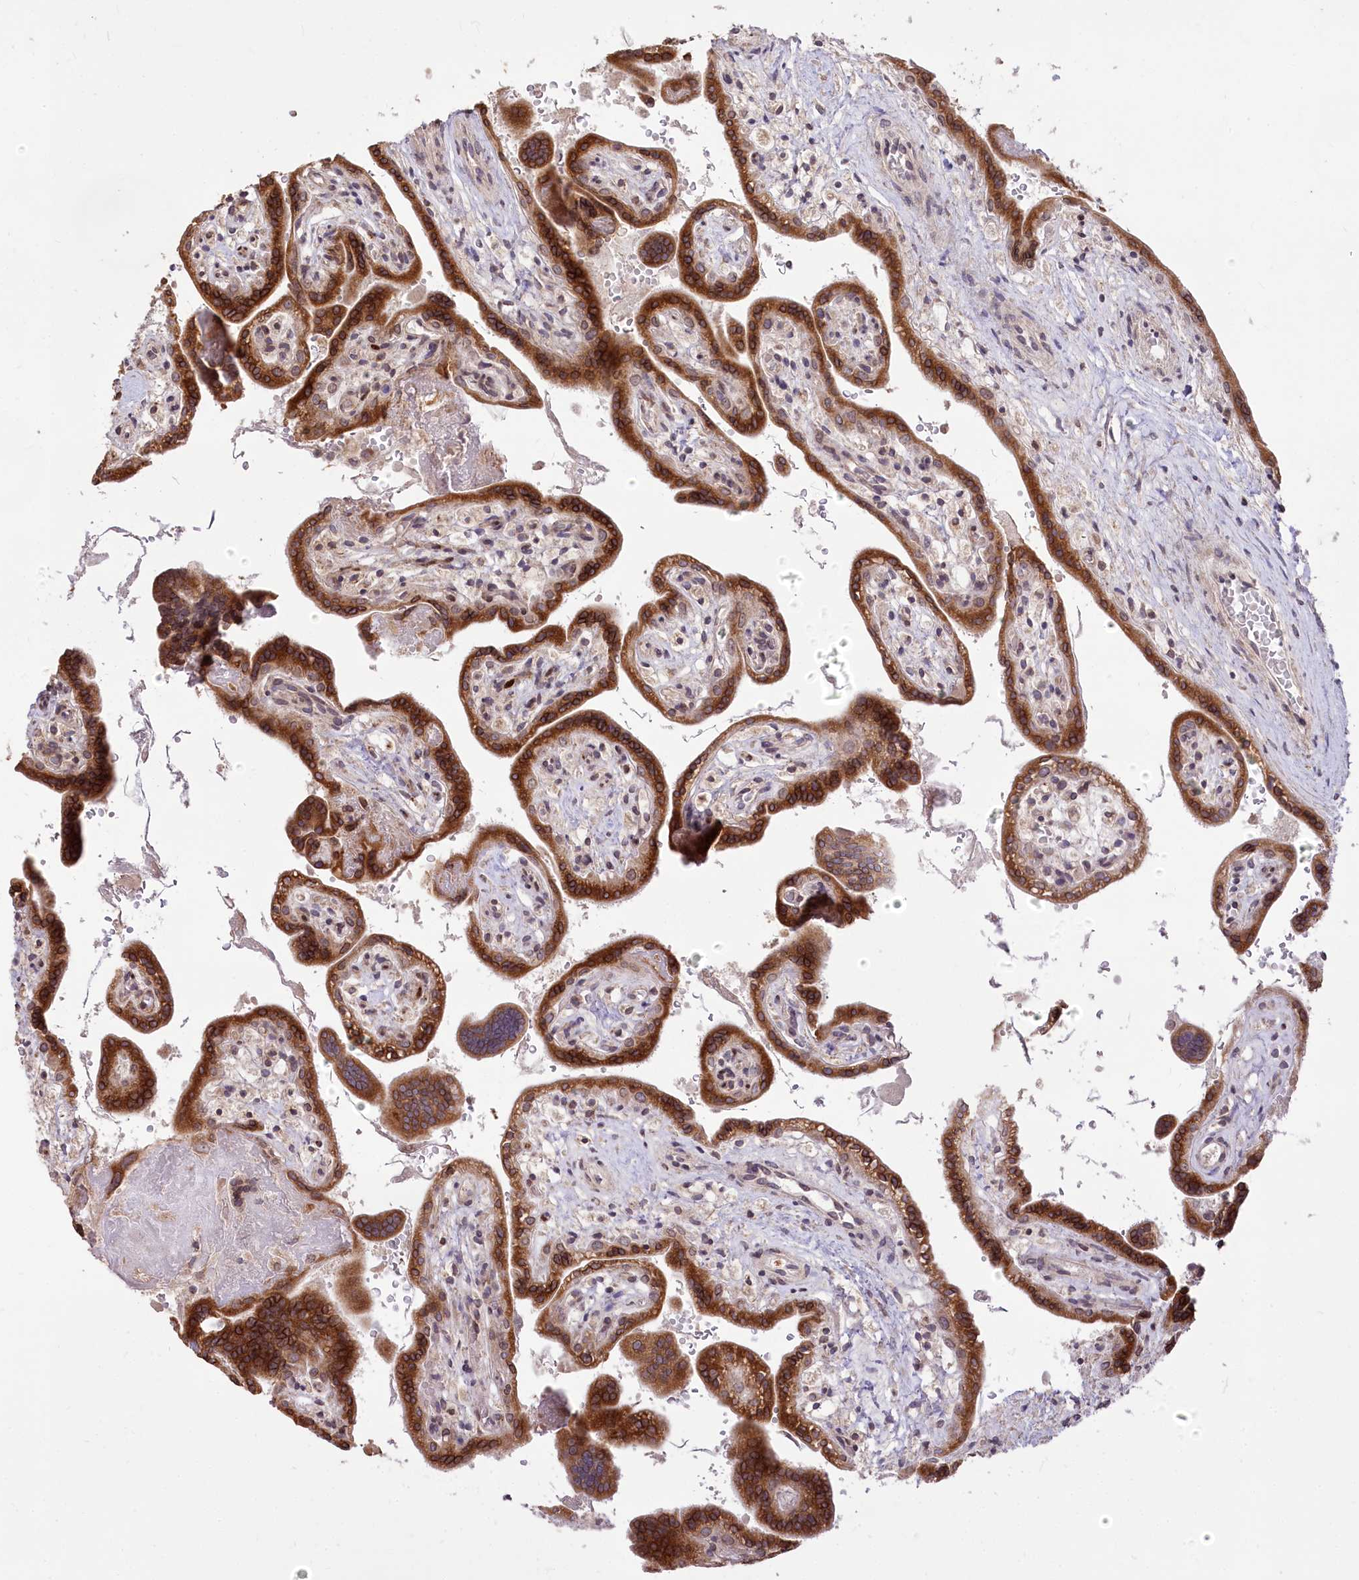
{"staining": {"intensity": "strong", "quantity": ">75%", "location": "cytoplasmic/membranous"}, "tissue": "placenta", "cell_type": "Trophoblastic cells", "image_type": "normal", "snomed": [{"axis": "morphology", "description": "Normal tissue, NOS"}, {"axis": "topography", "description": "Placenta"}], "caption": "This micrograph displays immunohistochemistry (IHC) staining of normal placenta, with high strong cytoplasmic/membranous positivity in about >75% of trophoblastic cells.", "gene": "STT3B", "patient": {"sex": "female", "age": 37}}